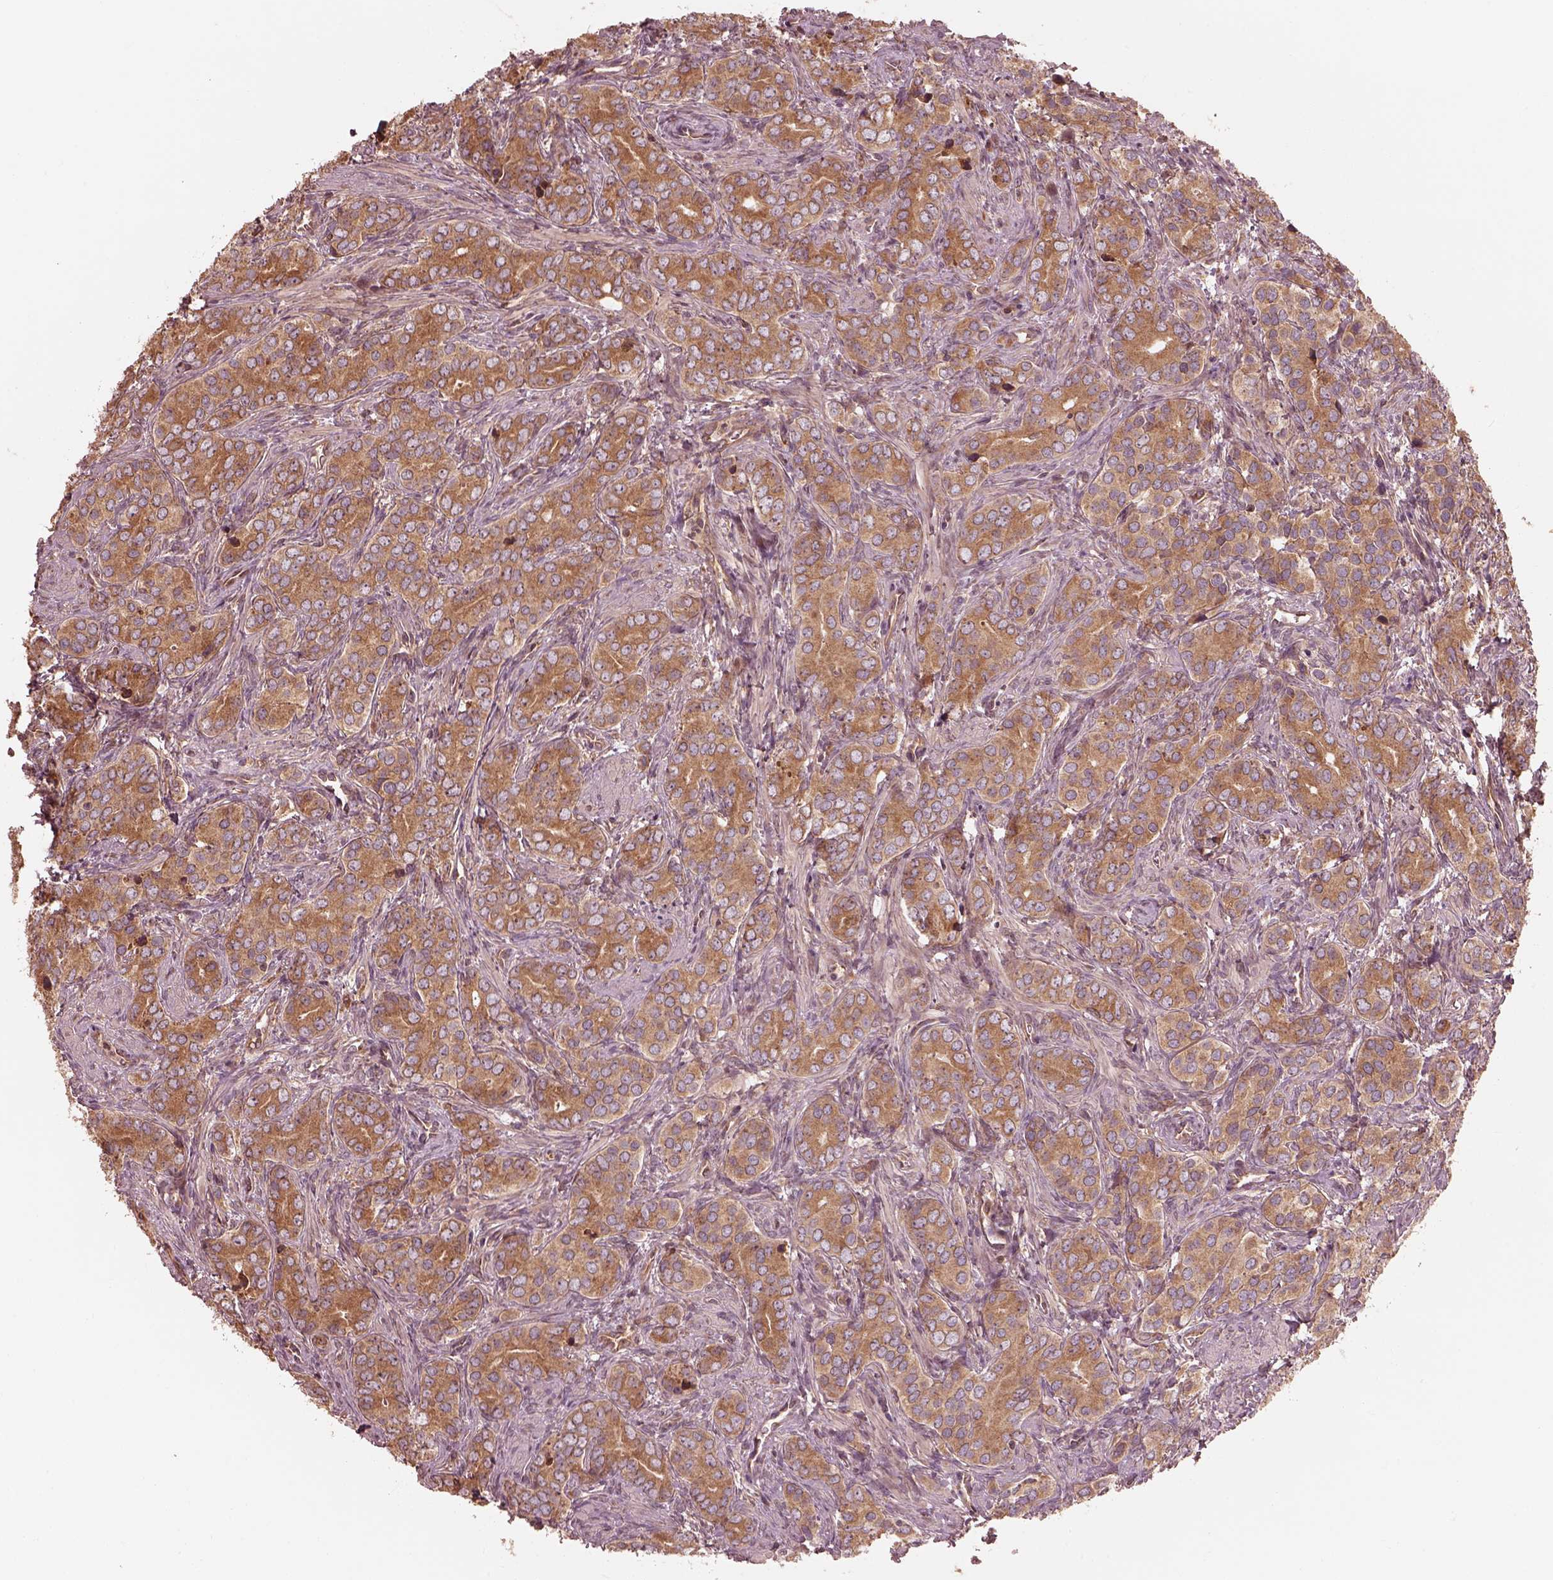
{"staining": {"intensity": "moderate", "quantity": ">75%", "location": "cytoplasmic/membranous"}, "tissue": "prostate cancer", "cell_type": "Tumor cells", "image_type": "cancer", "snomed": [{"axis": "morphology", "description": "Adenocarcinoma, High grade"}, {"axis": "topography", "description": "Prostate"}], "caption": "Prostate cancer stained for a protein displays moderate cytoplasmic/membranous positivity in tumor cells. The protein of interest is stained brown, and the nuclei are stained in blue (DAB IHC with brightfield microscopy, high magnification).", "gene": "PIK3R2", "patient": {"sex": "male", "age": 84}}